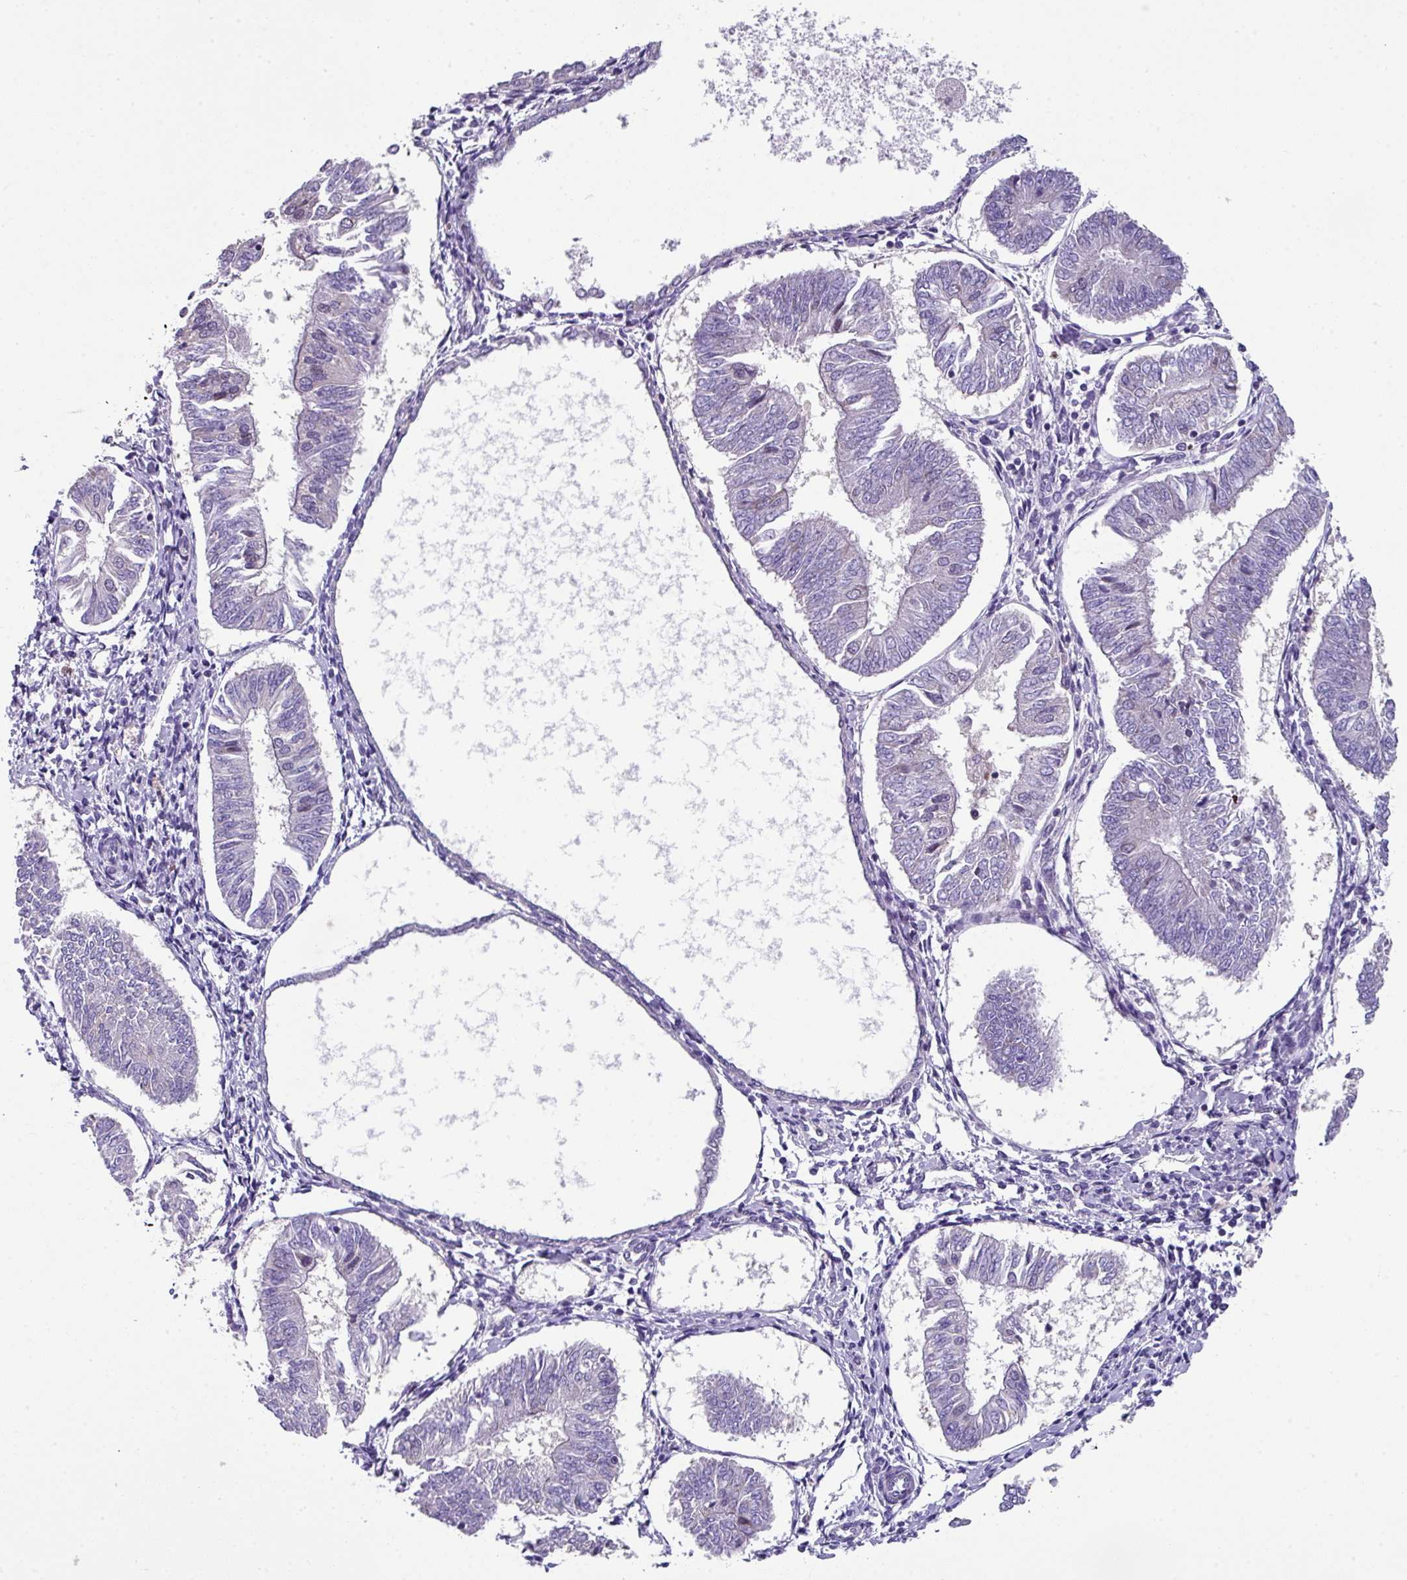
{"staining": {"intensity": "negative", "quantity": "none", "location": "none"}, "tissue": "endometrial cancer", "cell_type": "Tumor cells", "image_type": "cancer", "snomed": [{"axis": "morphology", "description": "Adenocarcinoma, NOS"}, {"axis": "topography", "description": "Endometrium"}], "caption": "This is an immunohistochemistry (IHC) image of endometrial cancer. There is no expression in tumor cells.", "gene": "ZFP3", "patient": {"sex": "female", "age": 58}}